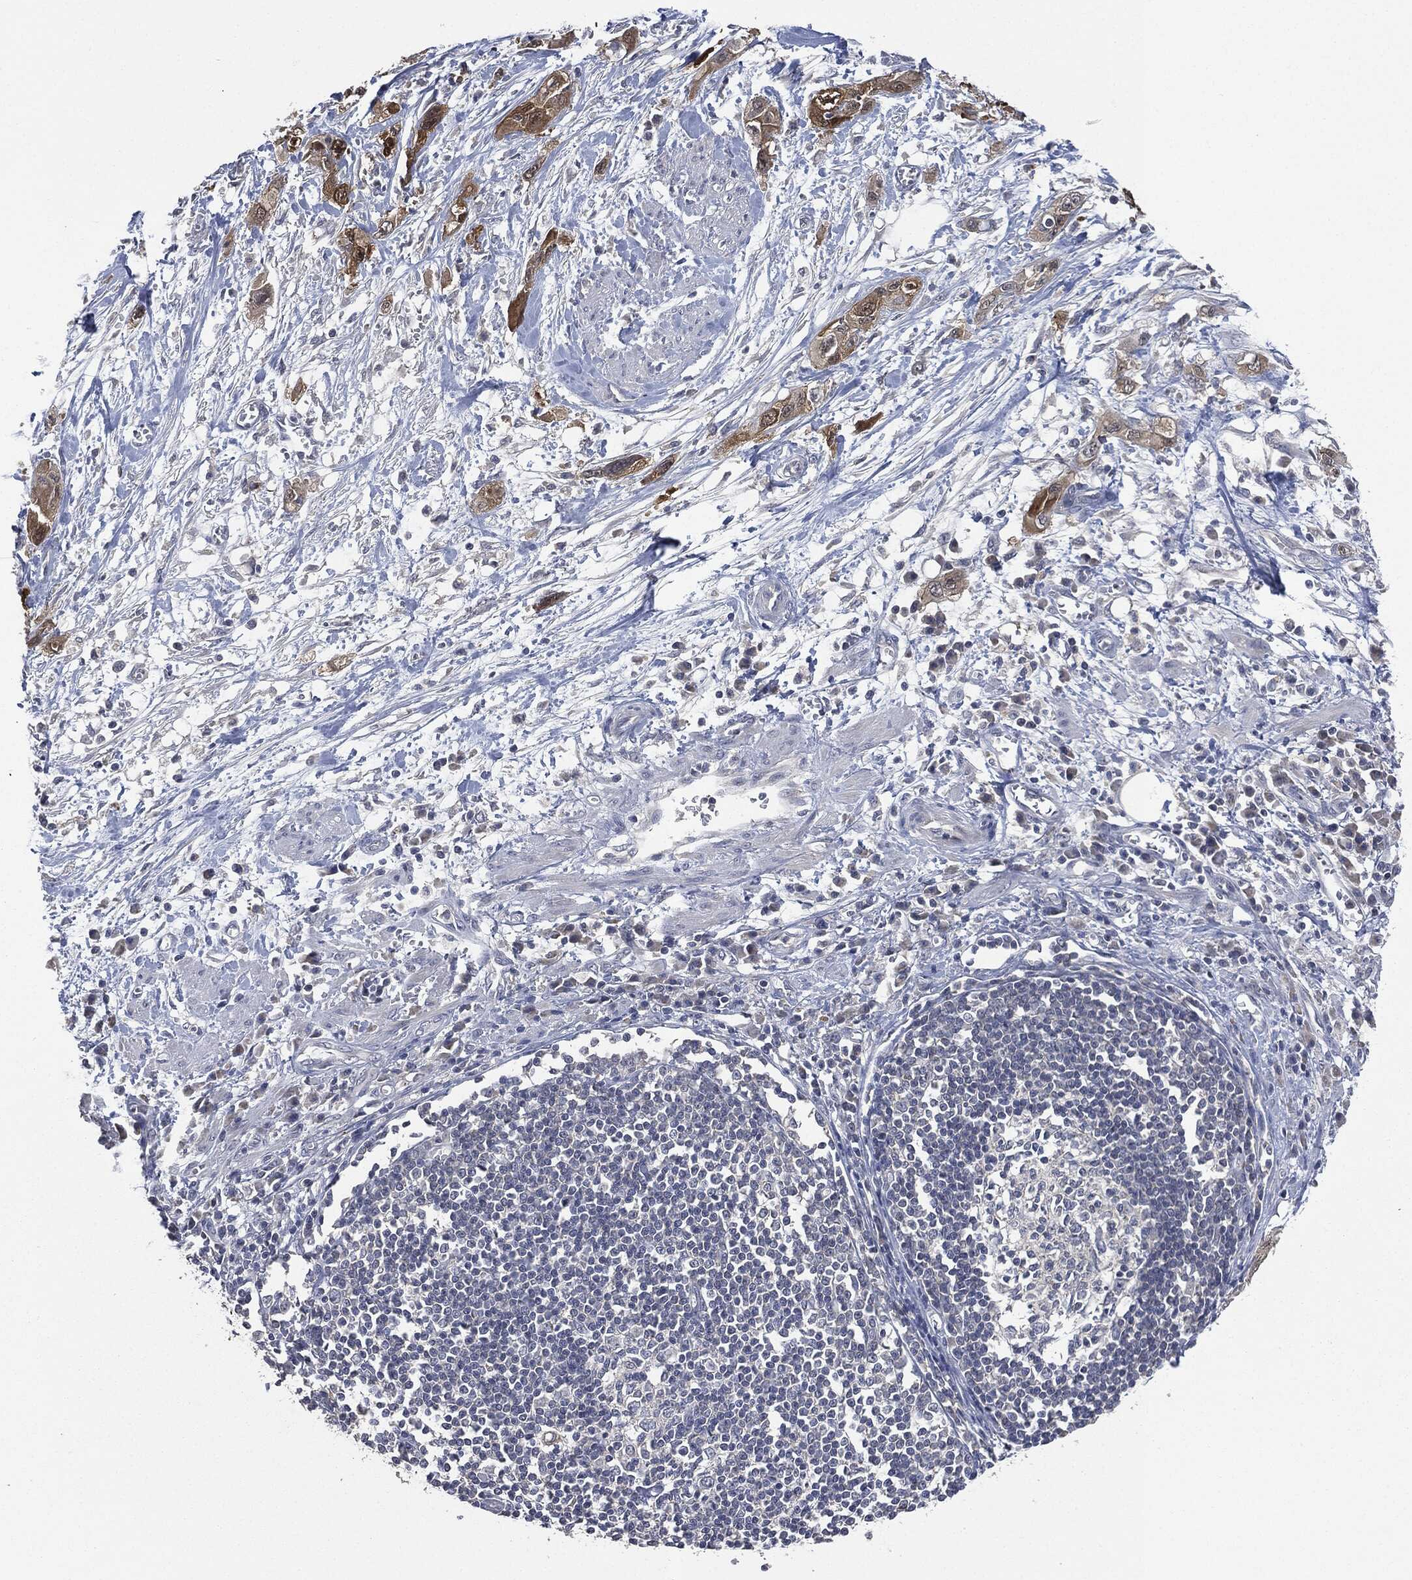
{"staining": {"intensity": "moderate", "quantity": "25%-75%", "location": "cytoplasmic/membranous"}, "tissue": "pancreatic cancer", "cell_type": "Tumor cells", "image_type": "cancer", "snomed": [{"axis": "morphology", "description": "Adenocarcinoma, NOS"}, {"axis": "topography", "description": "Pancreas"}], "caption": "IHC staining of pancreatic adenocarcinoma, which demonstrates medium levels of moderate cytoplasmic/membranous staining in approximately 25%-75% of tumor cells indicating moderate cytoplasmic/membranous protein staining. The staining was performed using DAB (brown) for protein detection and nuclei were counterstained in hematoxylin (blue).", "gene": "IL1RN", "patient": {"sex": "male", "age": 72}}